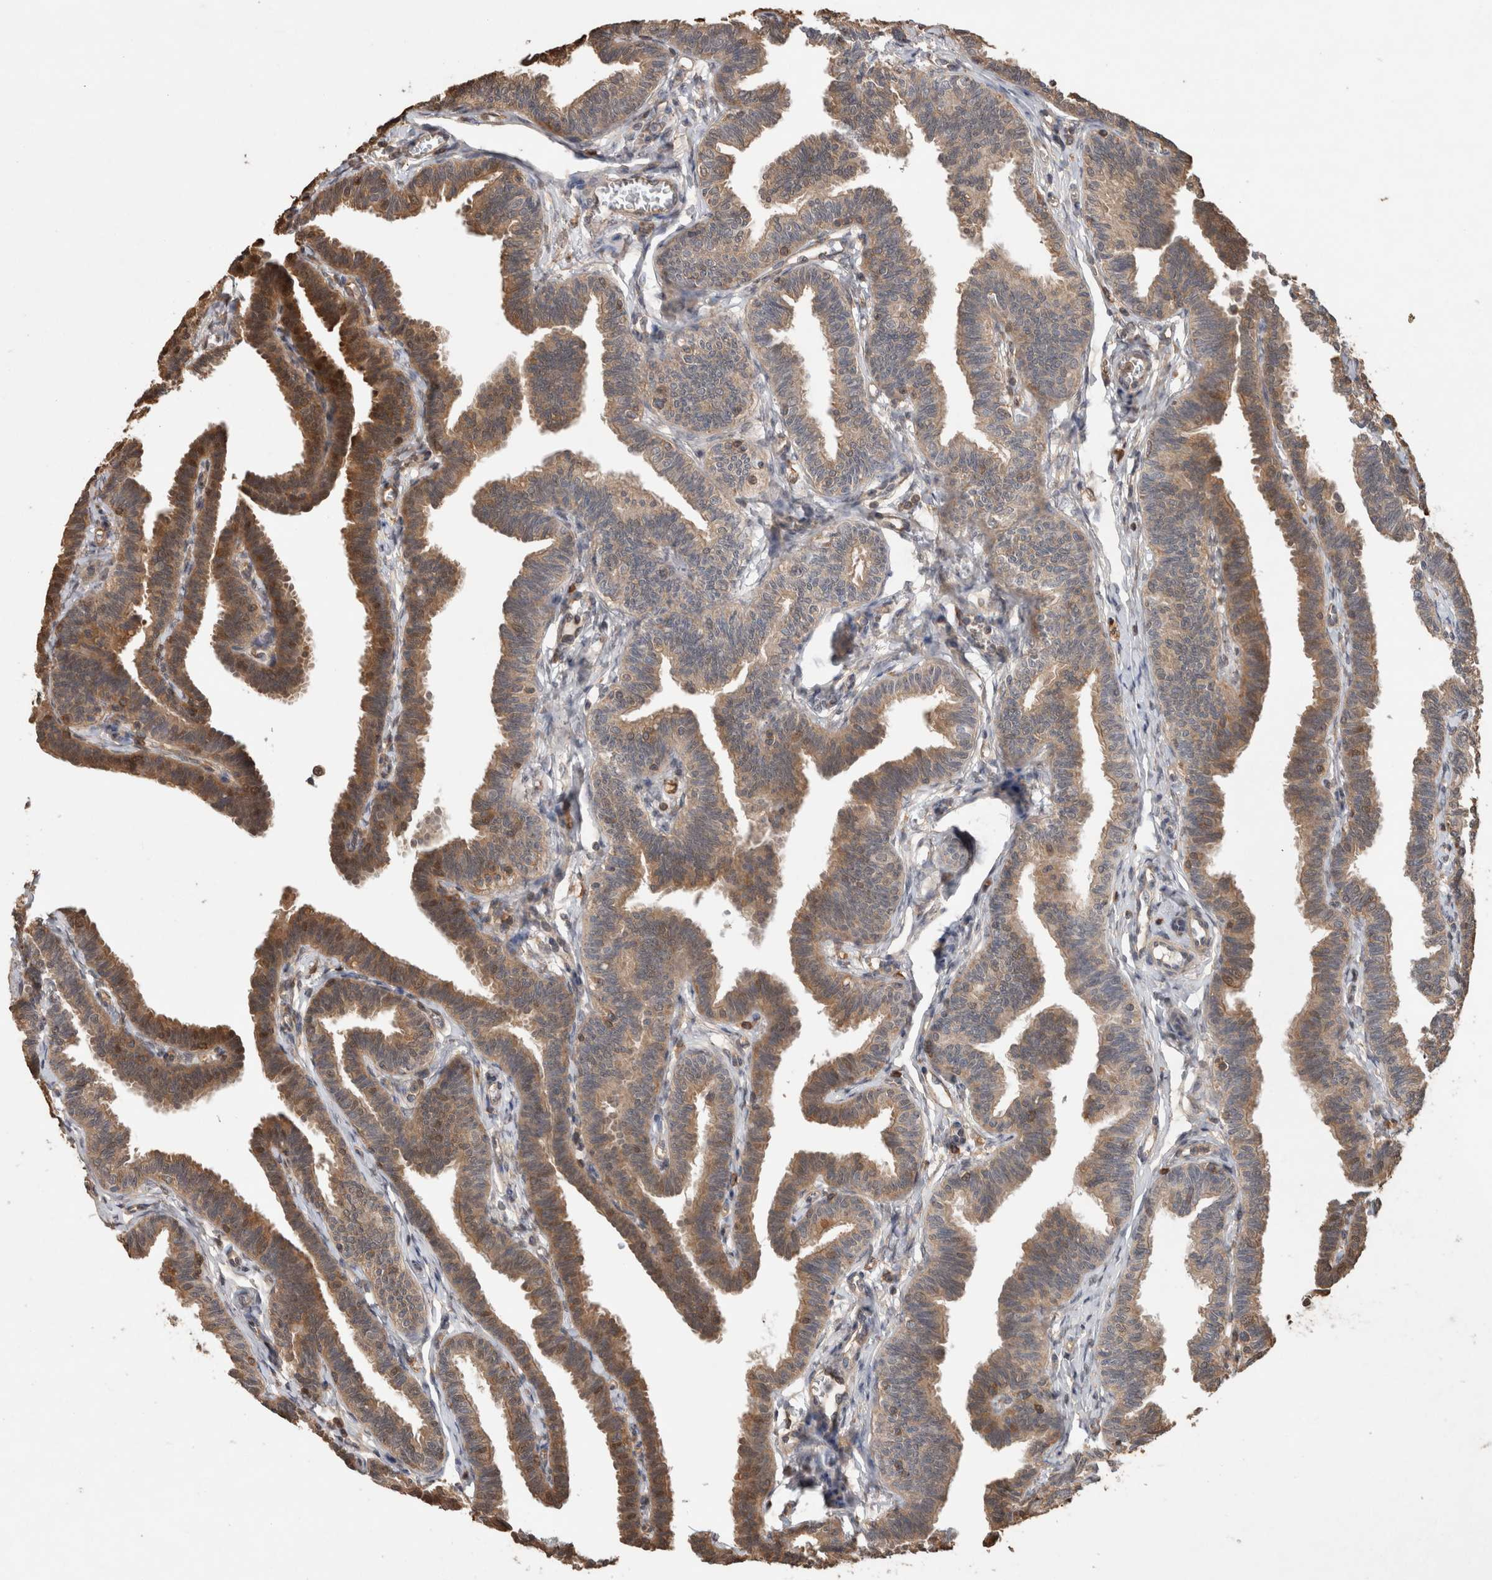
{"staining": {"intensity": "moderate", "quantity": ">75%", "location": "cytoplasmic/membranous"}, "tissue": "fallopian tube", "cell_type": "Glandular cells", "image_type": "normal", "snomed": [{"axis": "morphology", "description": "Normal tissue, NOS"}, {"axis": "topography", "description": "Fallopian tube"}, {"axis": "topography", "description": "Ovary"}], "caption": "This image shows normal fallopian tube stained with immunohistochemistry (IHC) to label a protein in brown. The cytoplasmic/membranous of glandular cells show moderate positivity for the protein. Nuclei are counter-stained blue.", "gene": "TRIM5", "patient": {"sex": "female", "age": 23}}